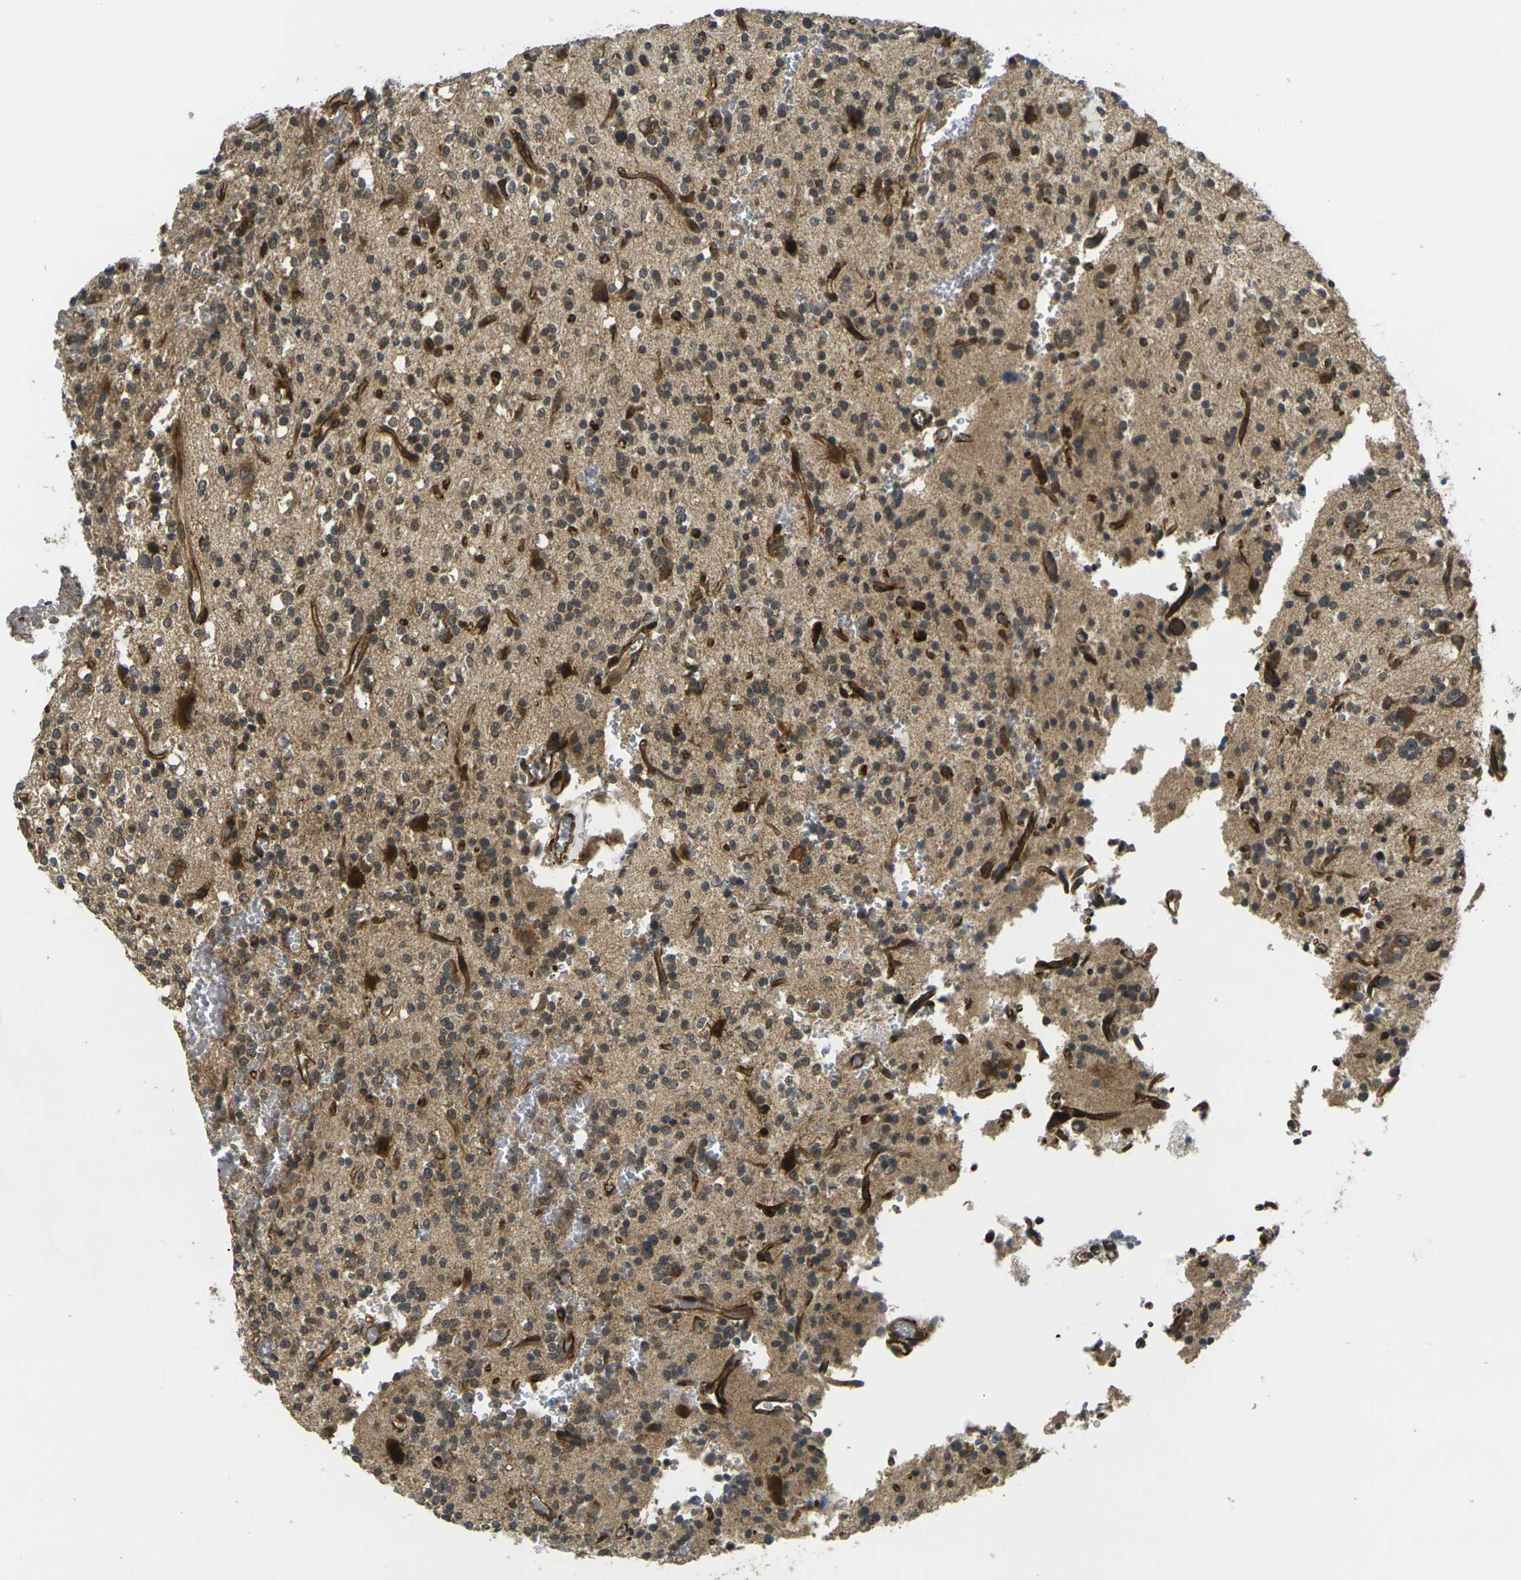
{"staining": {"intensity": "moderate", "quantity": "<25%", "location": "cytoplasmic/membranous"}, "tissue": "glioma", "cell_type": "Tumor cells", "image_type": "cancer", "snomed": [{"axis": "morphology", "description": "Glioma, malignant, High grade"}, {"axis": "topography", "description": "Brain"}], "caption": "Human malignant glioma (high-grade) stained with a brown dye shows moderate cytoplasmic/membranous positive positivity in about <25% of tumor cells.", "gene": "FUT11", "patient": {"sex": "male", "age": 47}}